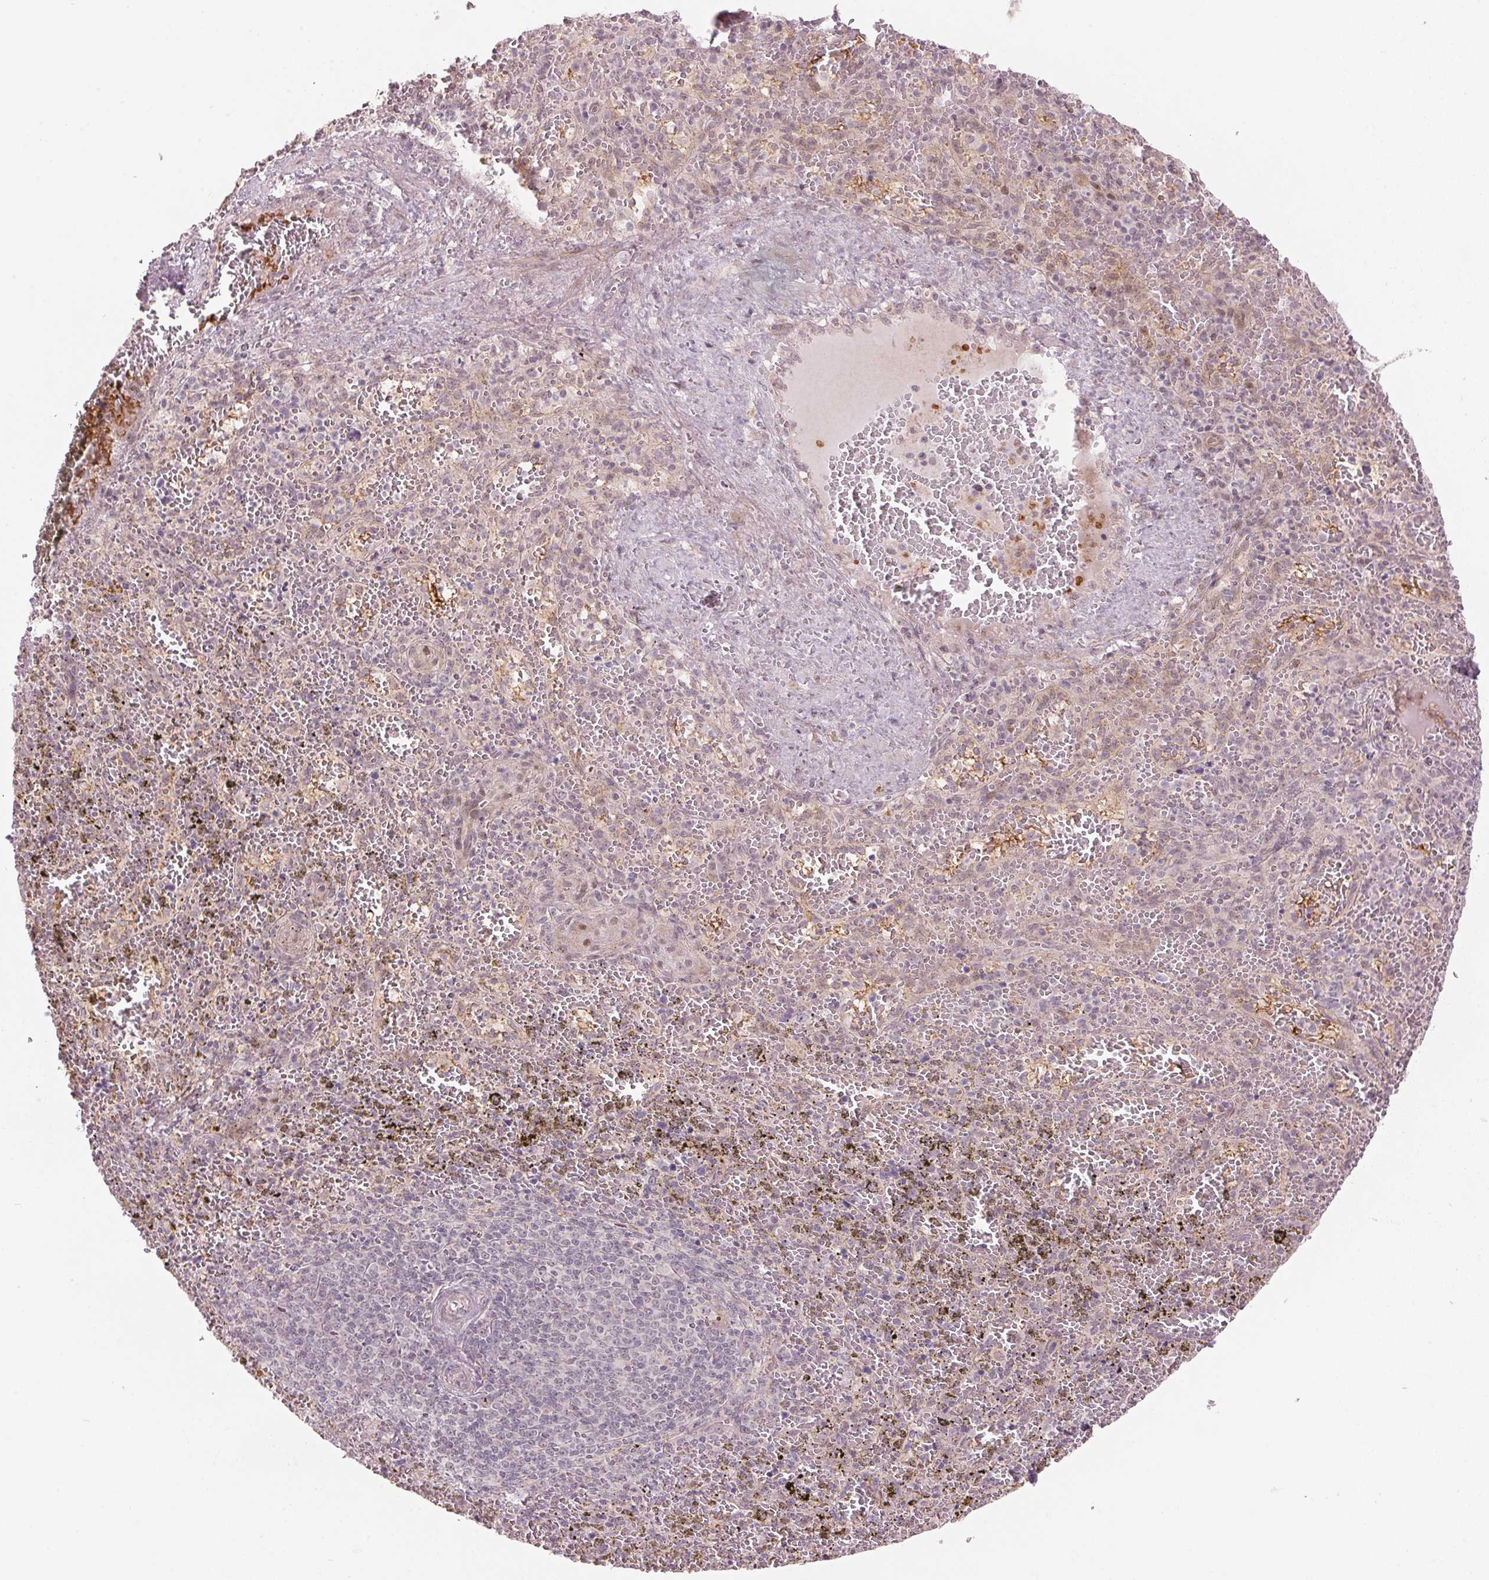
{"staining": {"intensity": "negative", "quantity": "none", "location": "none"}, "tissue": "spleen", "cell_type": "Cells in red pulp", "image_type": "normal", "snomed": [{"axis": "morphology", "description": "Normal tissue, NOS"}, {"axis": "topography", "description": "Spleen"}], "caption": "IHC micrograph of benign spleen: human spleen stained with DAB (3,3'-diaminobenzidine) exhibits no significant protein positivity in cells in red pulp.", "gene": "TMED6", "patient": {"sex": "female", "age": 50}}